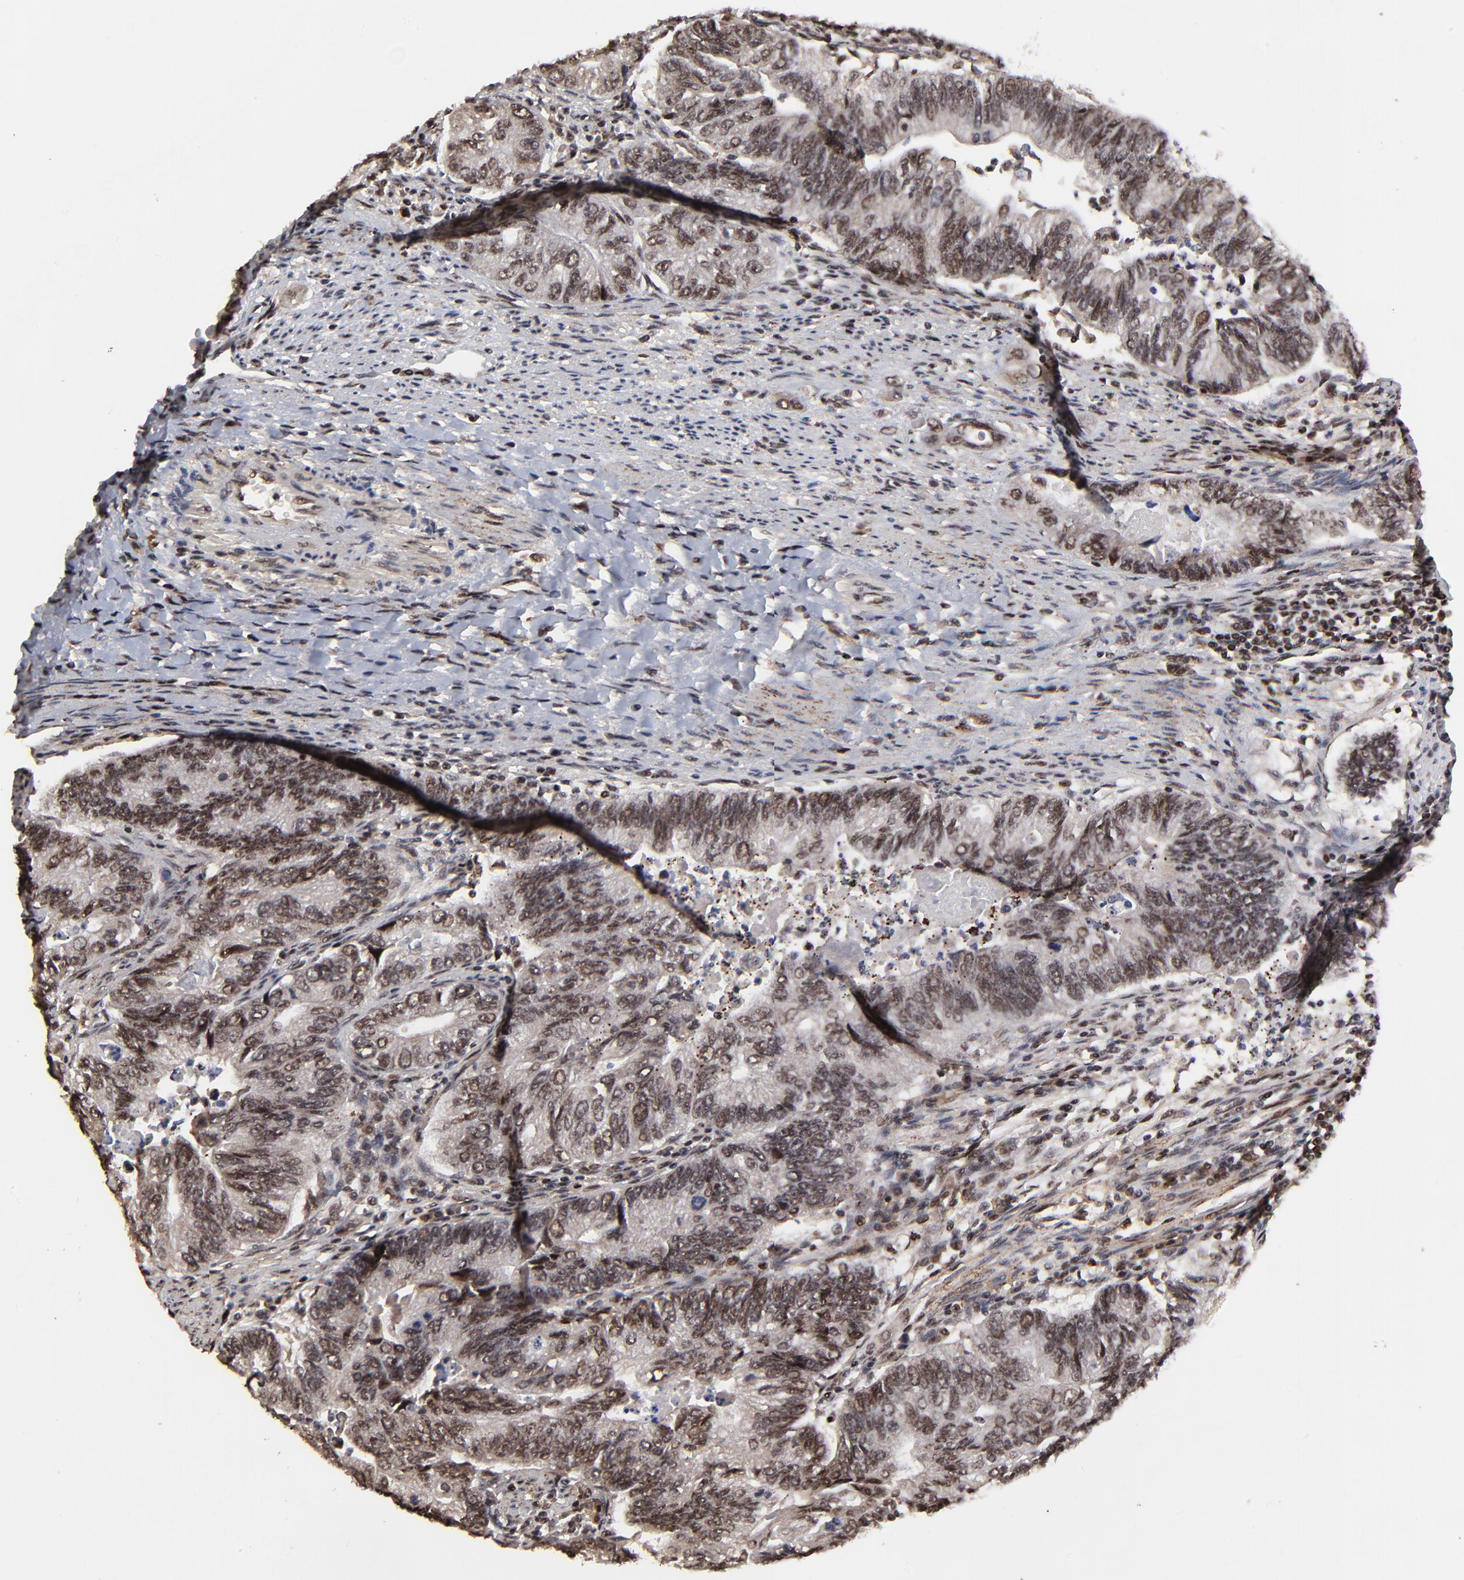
{"staining": {"intensity": "moderate", "quantity": ">75%", "location": "nuclear"}, "tissue": "colorectal cancer", "cell_type": "Tumor cells", "image_type": "cancer", "snomed": [{"axis": "morphology", "description": "Adenocarcinoma, NOS"}, {"axis": "topography", "description": "Colon"}], "caption": "Colorectal cancer stained with DAB (3,3'-diaminobenzidine) IHC displays medium levels of moderate nuclear expression in approximately >75% of tumor cells.", "gene": "RBM22", "patient": {"sex": "female", "age": 11}}